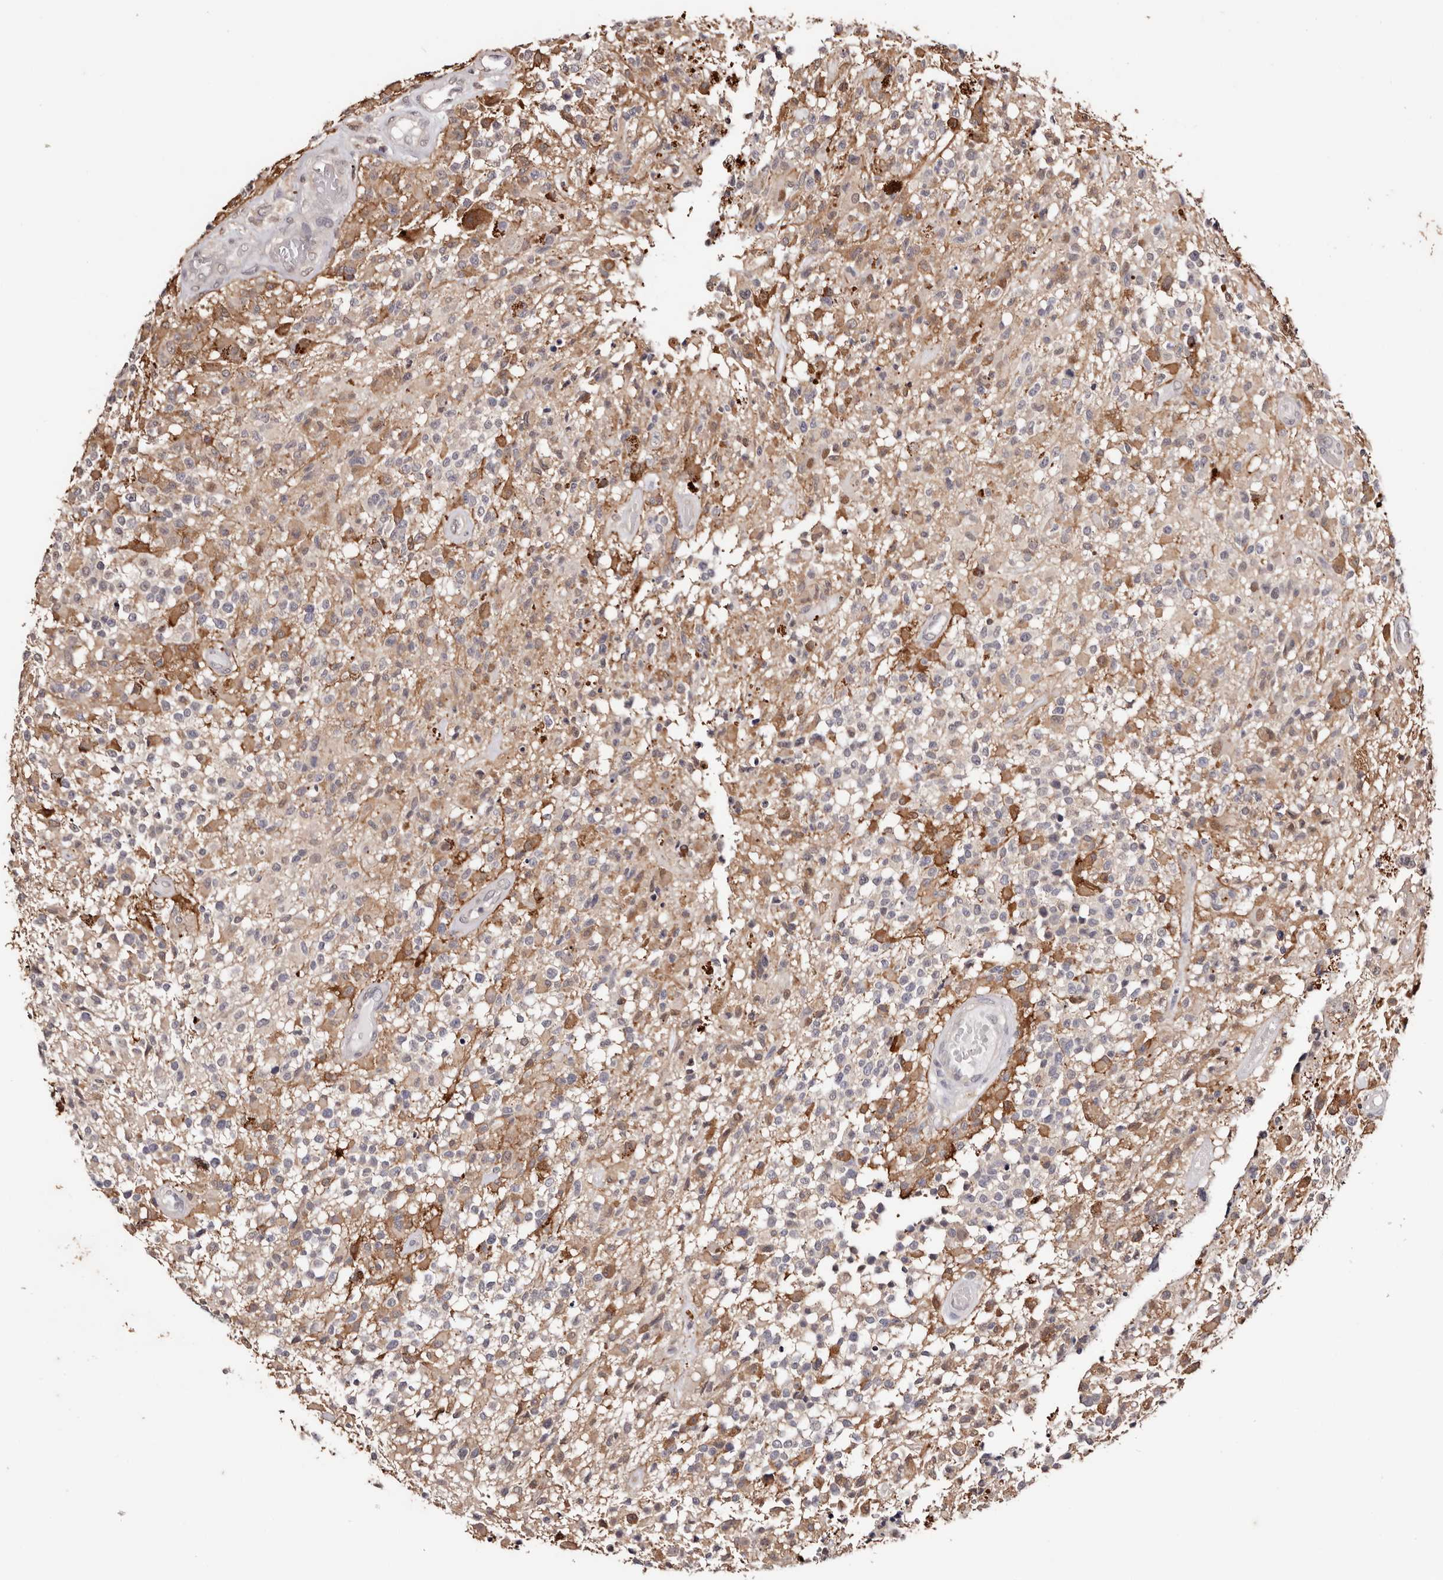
{"staining": {"intensity": "weak", "quantity": "<25%", "location": "cytoplasmic/membranous"}, "tissue": "glioma", "cell_type": "Tumor cells", "image_type": "cancer", "snomed": [{"axis": "morphology", "description": "Glioma, malignant, High grade"}, {"axis": "morphology", "description": "Glioblastoma, NOS"}, {"axis": "topography", "description": "Brain"}], "caption": "Tumor cells are negative for brown protein staining in glioblastoma. (Stains: DAB (3,3'-diaminobenzidine) immunohistochemistry with hematoxylin counter stain, Microscopy: brightfield microscopy at high magnification).", "gene": "TYW3", "patient": {"sex": "male", "age": 60}}